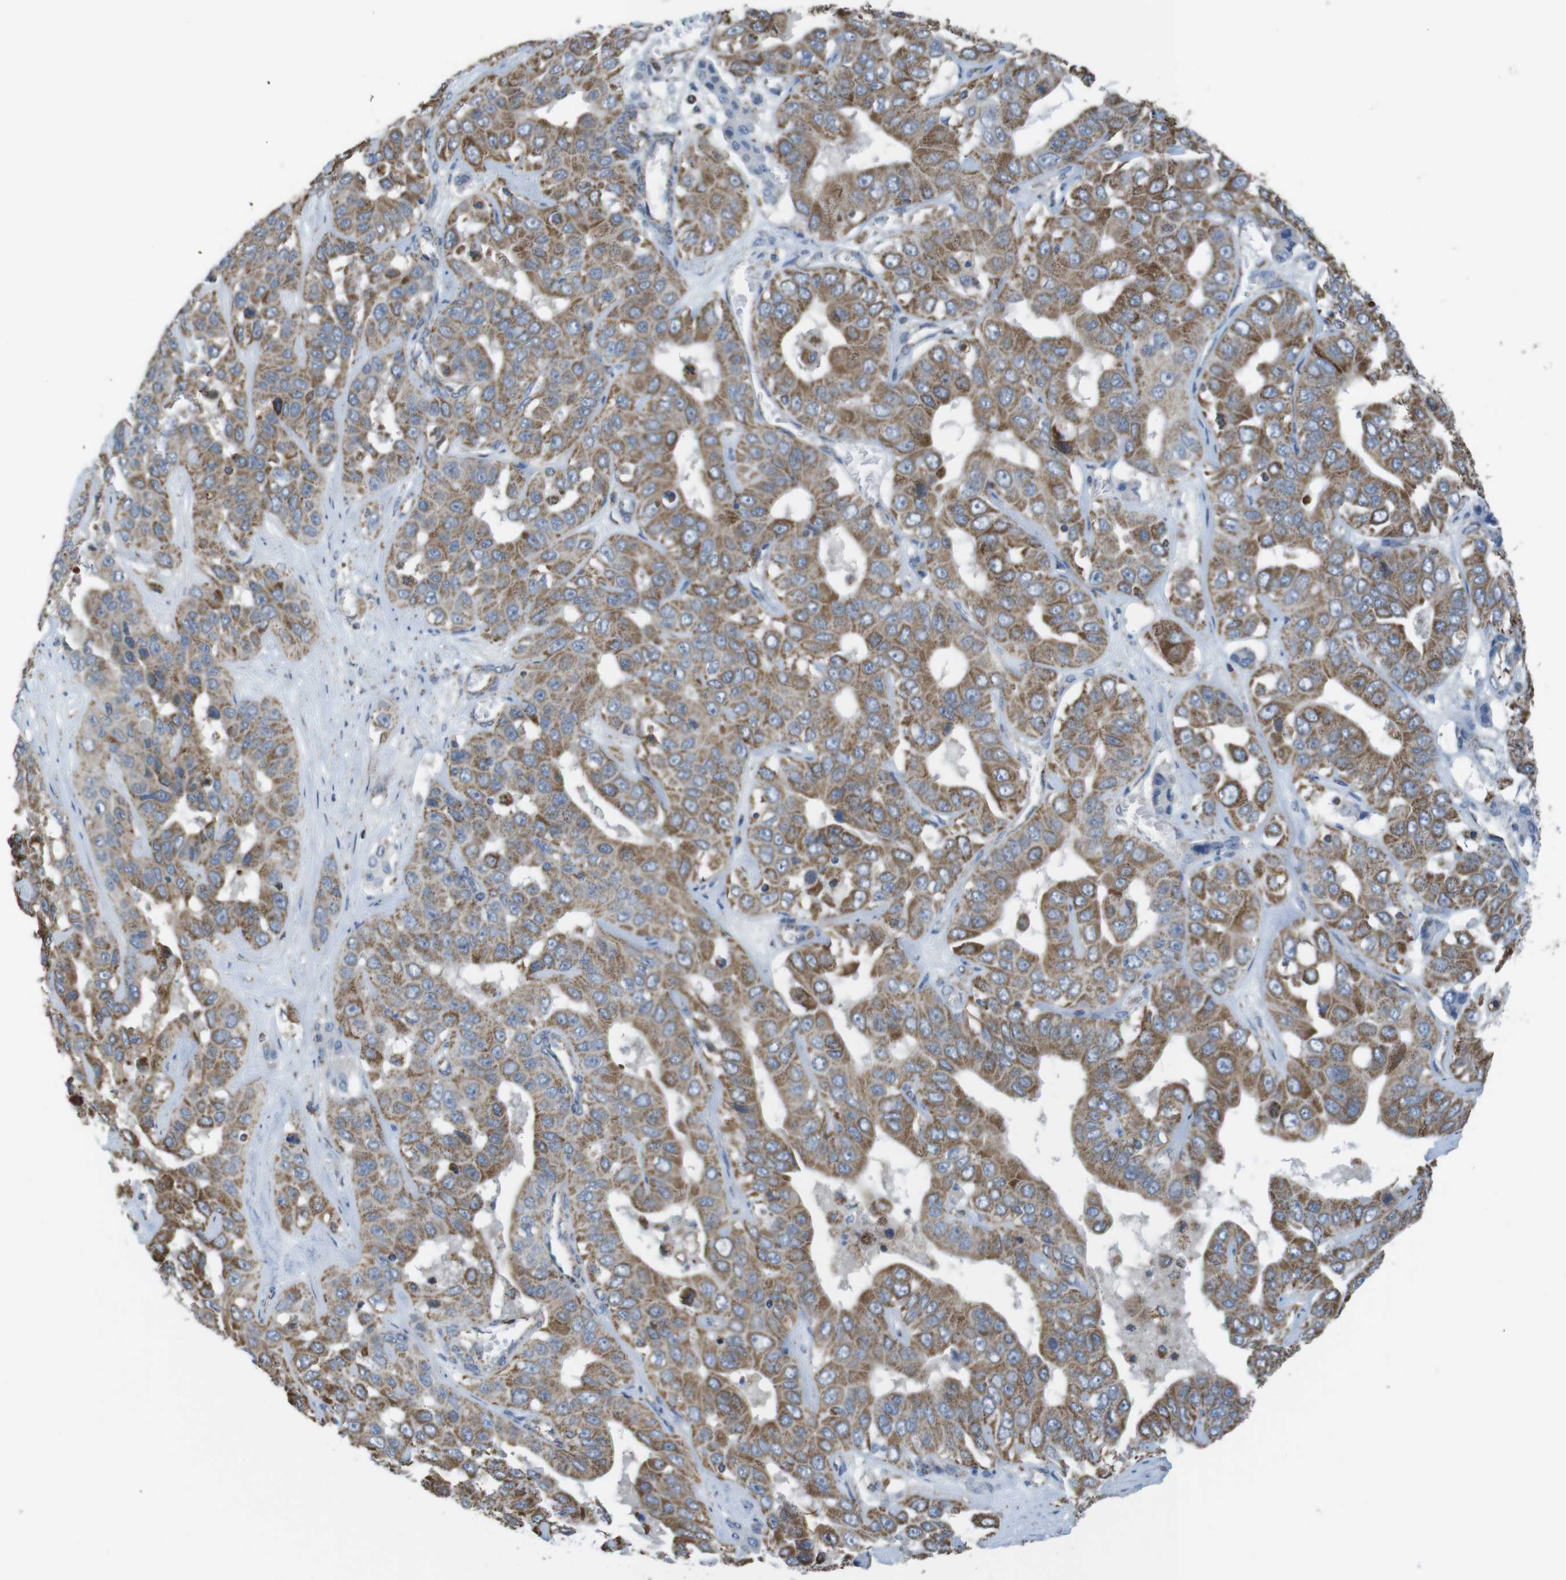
{"staining": {"intensity": "moderate", "quantity": ">75%", "location": "cytoplasmic/membranous"}, "tissue": "liver cancer", "cell_type": "Tumor cells", "image_type": "cancer", "snomed": [{"axis": "morphology", "description": "Cholangiocarcinoma"}, {"axis": "topography", "description": "Liver"}], "caption": "Approximately >75% of tumor cells in human liver cancer demonstrate moderate cytoplasmic/membranous protein positivity as visualized by brown immunohistochemical staining.", "gene": "GRIK2", "patient": {"sex": "female", "age": 52}}